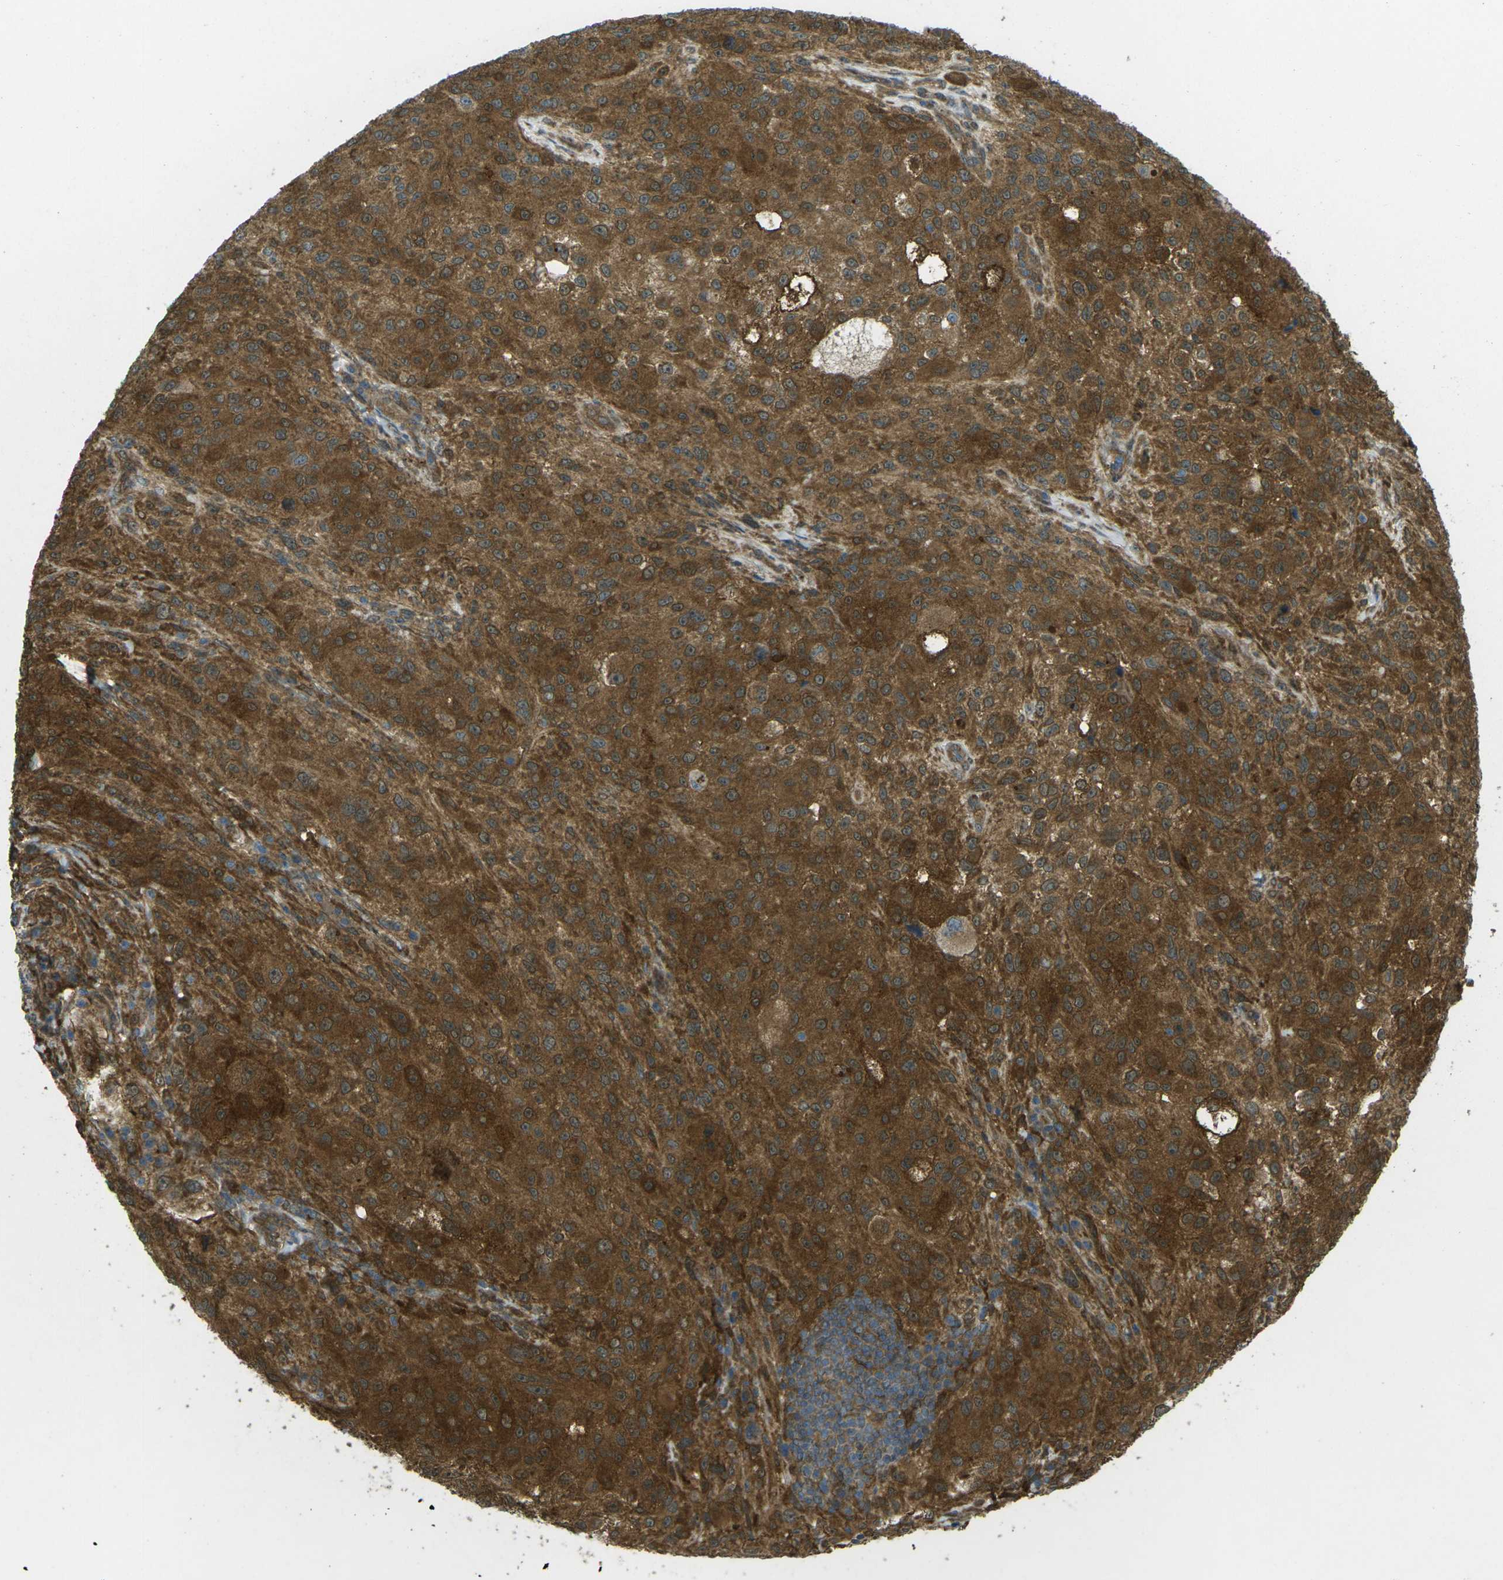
{"staining": {"intensity": "strong", "quantity": ">75%", "location": "cytoplasmic/membranous"}, "tissue": "melanoma", "cell_type": "Tumor cells", "image_type": "cancer", "snomed": [{"axis": "morphology", "description": "Necrosis, NOS"}, {"axis": "morphology", "description": "Malignant melanoma, NOS"}, {"axis": "topography", "description": "Skin"}], "caption": "Melanoma stained with a protein marker exhibits strong staining in tumor cells.", "gene": "CHMP3", "patient": {"sex": "female", "age": 87}}